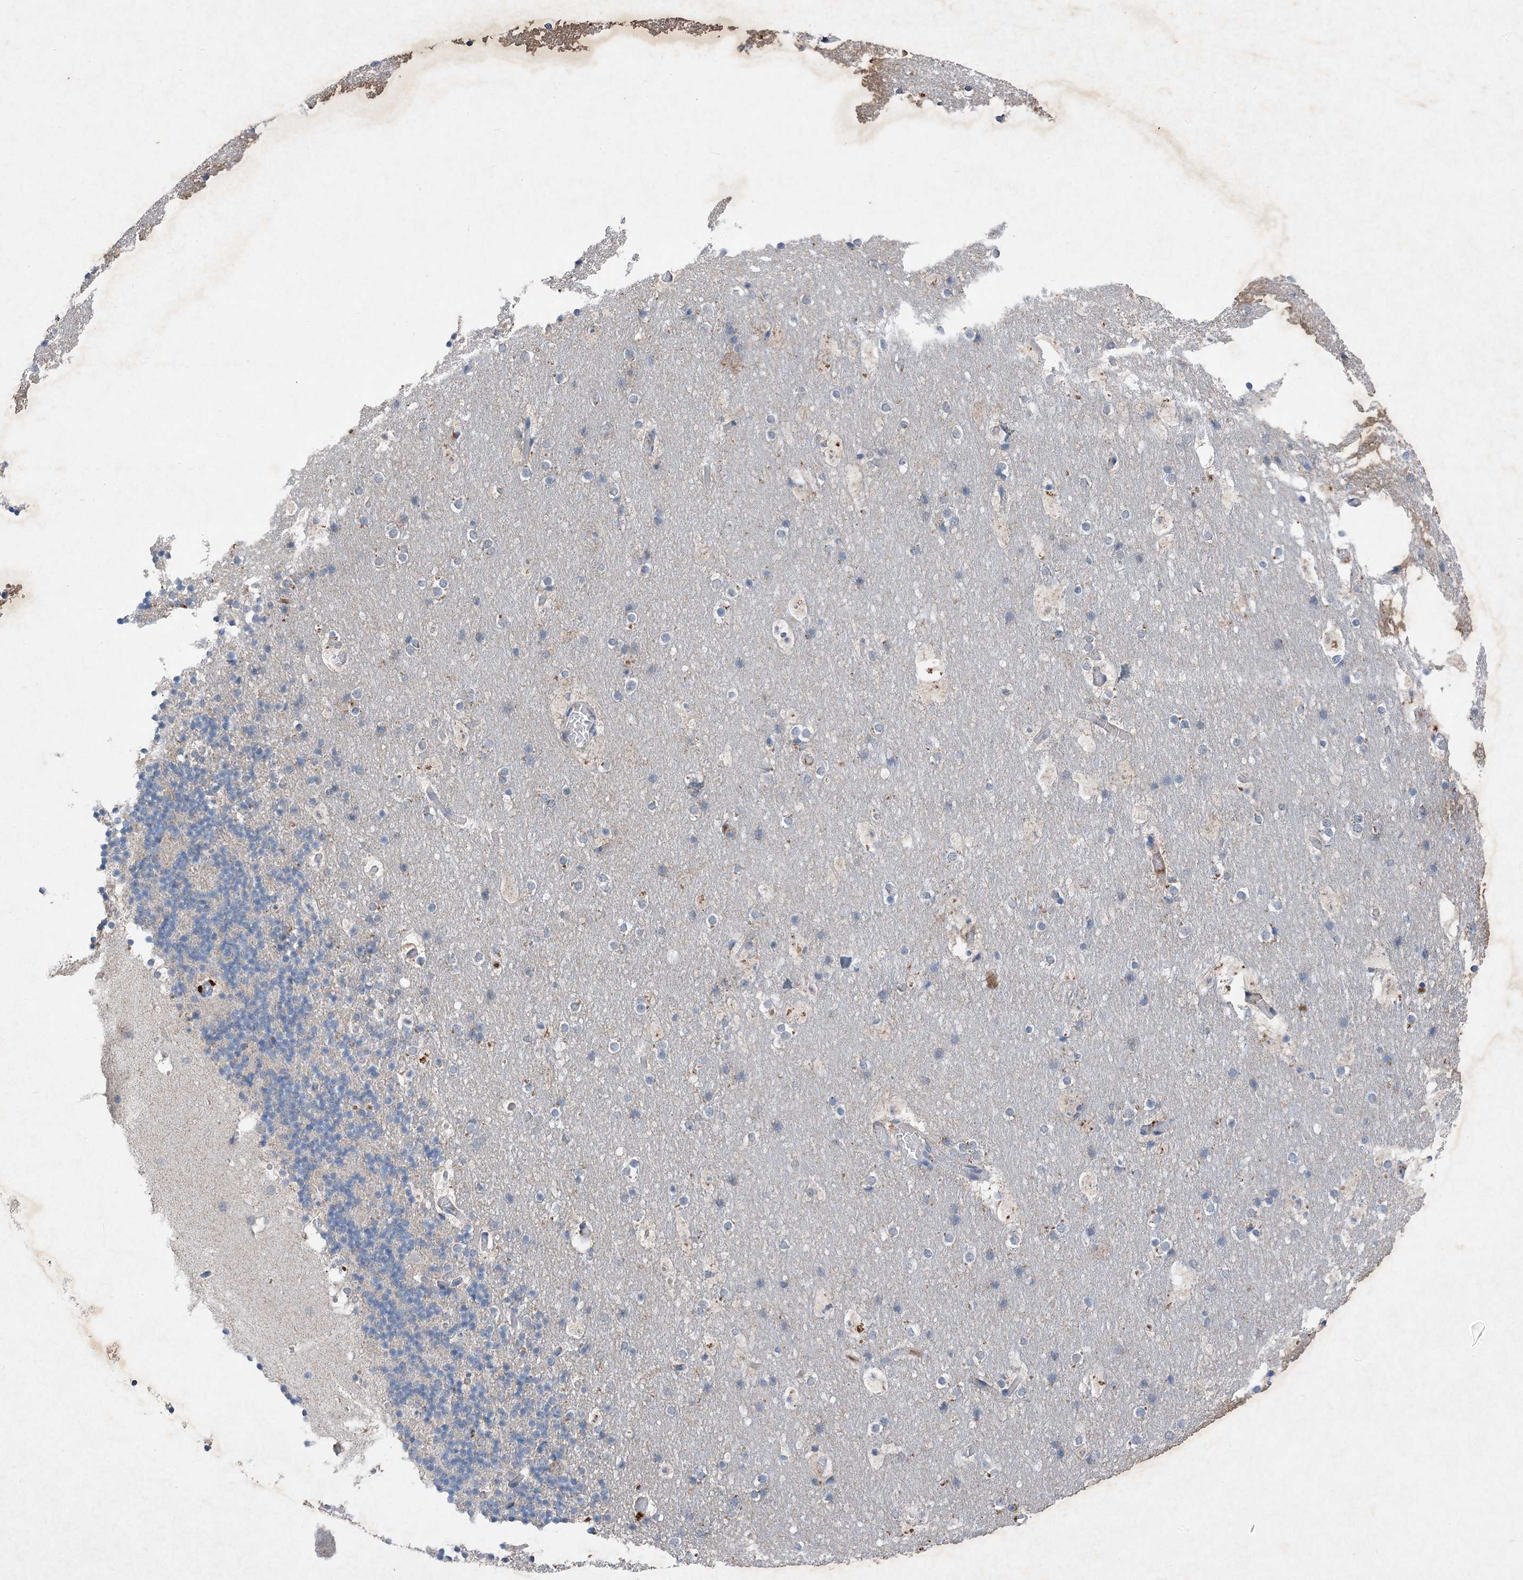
{"staining": {"intensity": "negative", "quantity": "none", "location": "none"}, "tissue": "cerebellum", "cell_type": "Cells in granular layer", "image_type": "normal", "snomed": [{"axis": "morphology", "description": "Normal tissue, NOS"}, {"axis": "topography", "description": "Cerebellum"}], "caption": "This is an immunohistochemistry (IHC) micrograph of normal cerebellum. There is no staining in cells in granular layer.", "gene": "FCN3", "patient": {"sex": "male", "age": 57}}